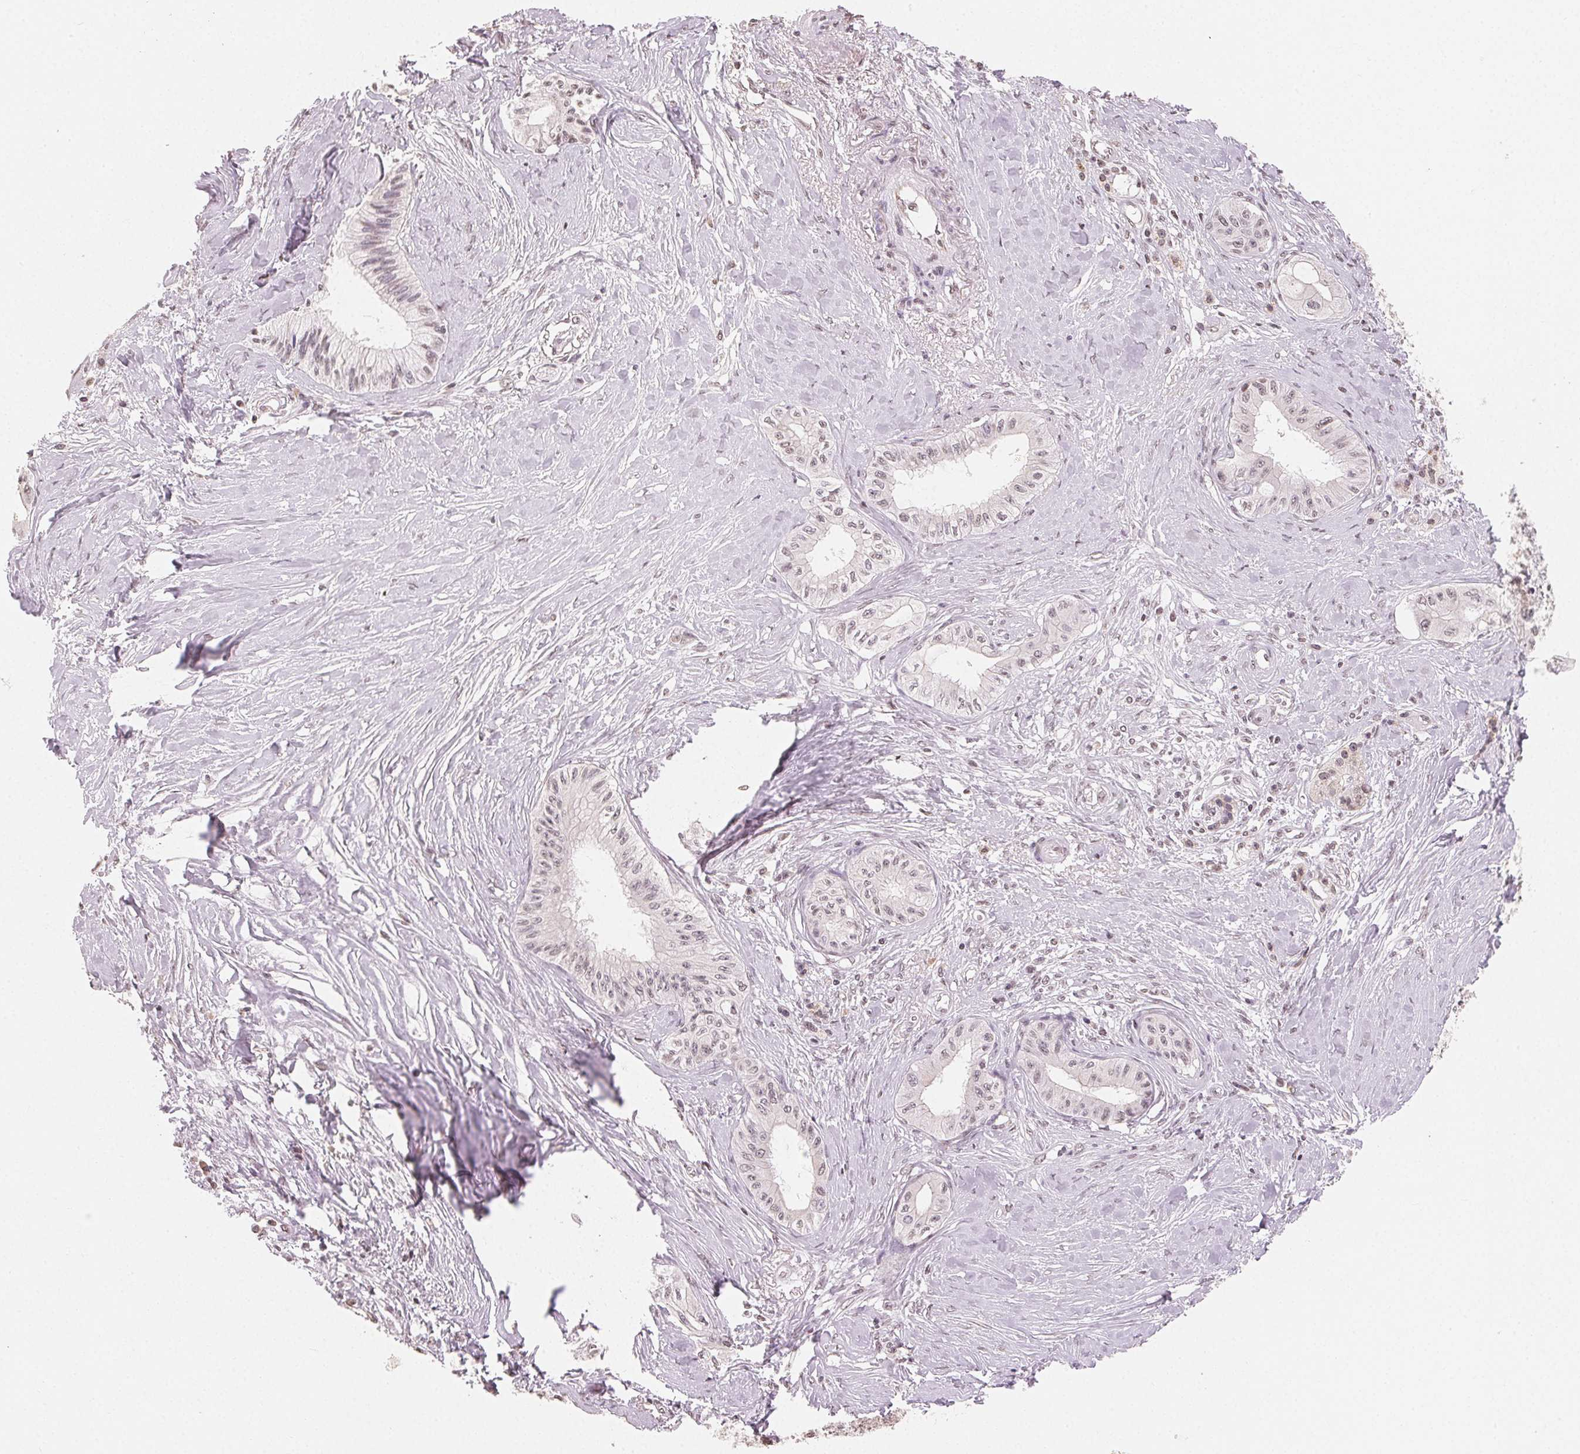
{"staining": {"intensity": "weak", "quantity": "<25%", "location": "nuclear"}, "tissue": "pancreatic cancer", "cell_type": "Tumor cells", "image_type": "cancer", "snomed": [{"axis": "morphology", "description": "Adenocarcinoma, NOS"}, {"axis": "topography", "description": "Pancreas"}], "caption": "Tumor cells show no significant protein staining in pancreatic cancer (adenocarcinoma). The staining was performed using DAB (3,3'-diaminobenzidine) to visualize the protein expression in brown, while the nuclei were stained in blue with hematoxylin (Magnification: 20x).", "gene": "TBP", "patient": {"sex": "male", "age": 71}}